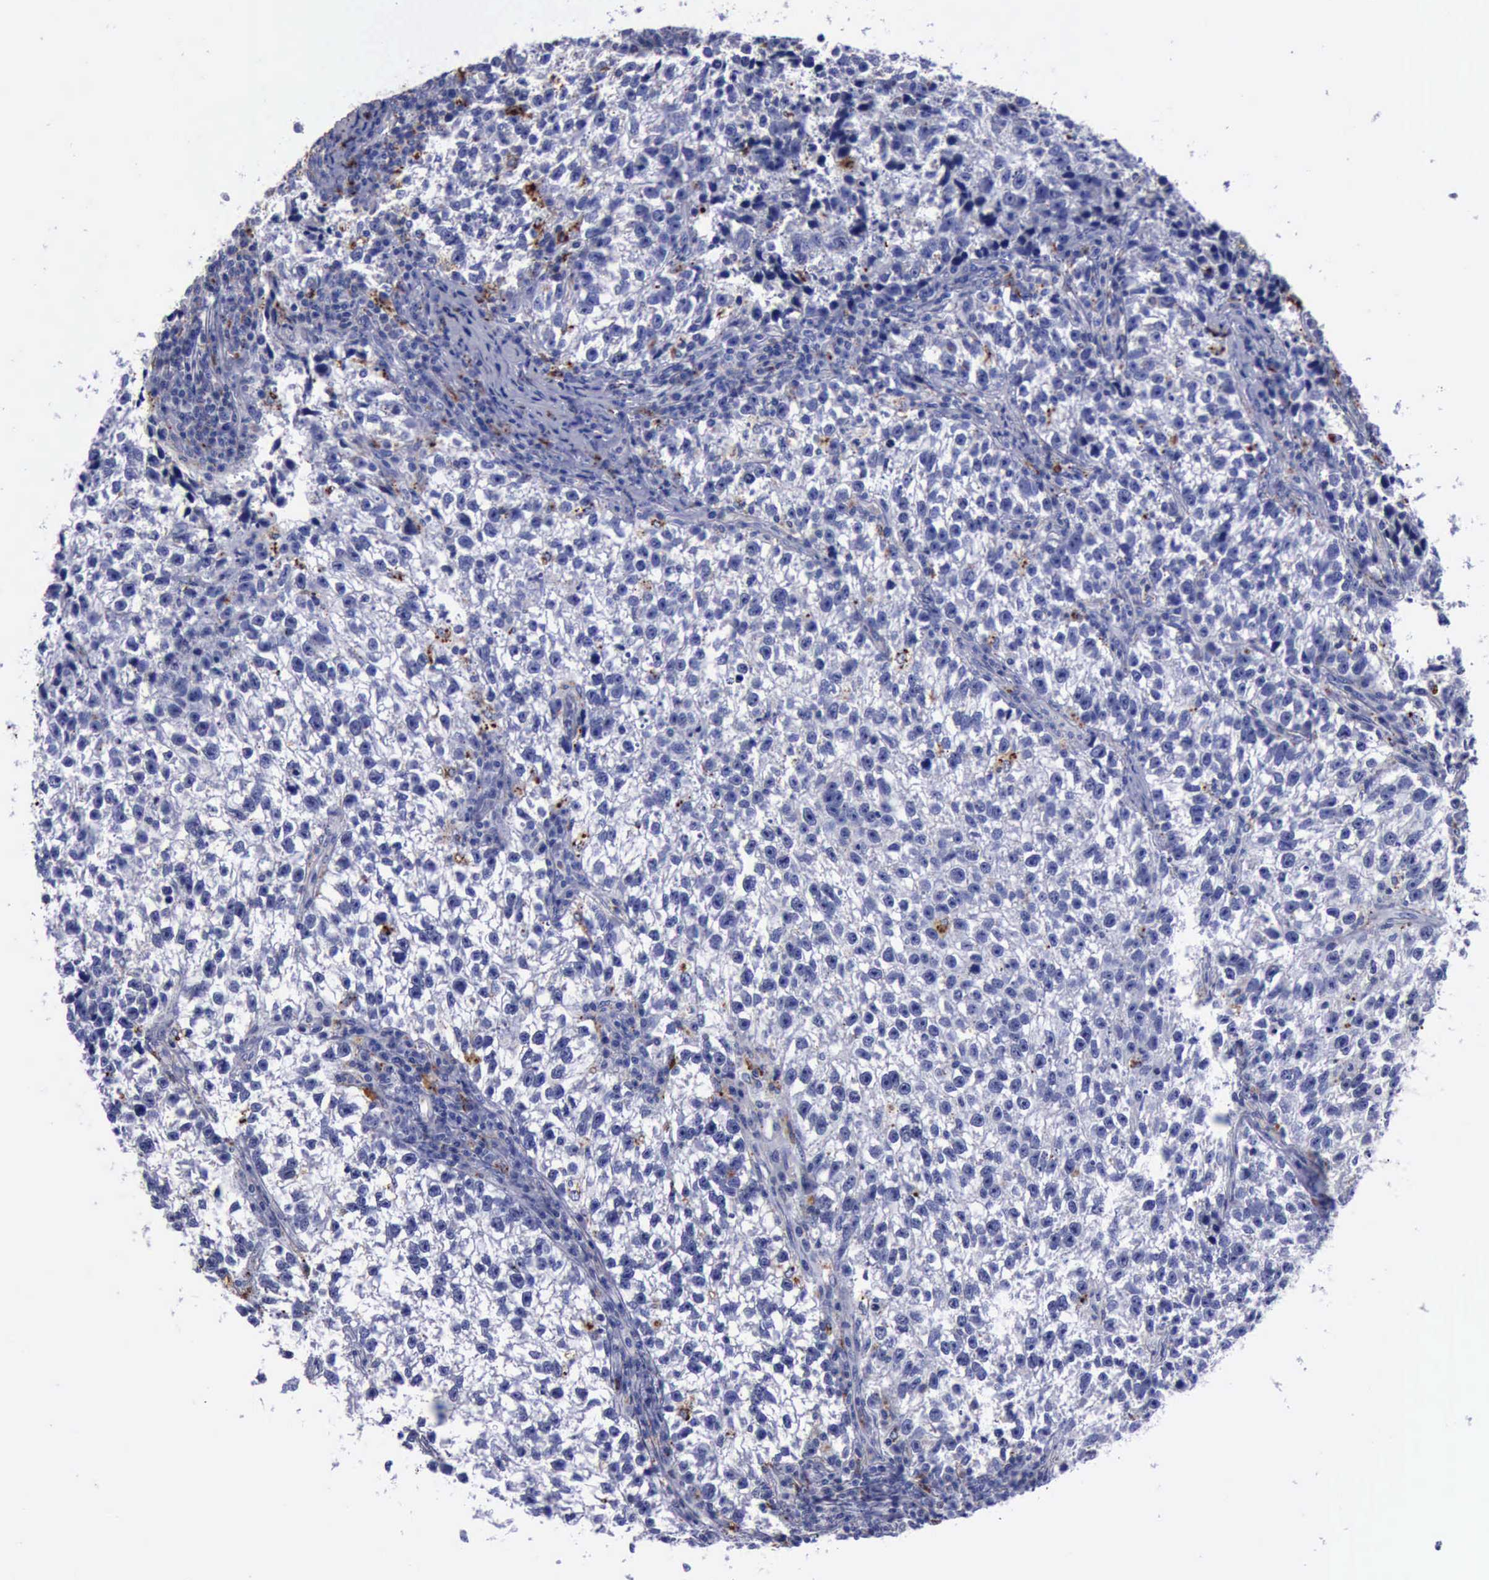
{"staining": {"intensity": "weak", "quantity": "<25%", "location": "cytoplasmic/membranous"}, "tissue": "testis cancer", "cell_type": "Tumor cells", "image_type": "cancer", "snomed": [{"axis": "morphology", "description": "Seminoma, NOS"}, {"axis": "topography", "description": "Testis"}], "caption": "Testis seminoma was stained to show a protein in brown. There is no significant expression in tumor cells. The staining was performed using DAB (3,3'-diaminobenzidine) to visualize the protein expression in brown, while the nuclei were stained in blue with hematoxylin (Magnification: 20x).", "gene": "CTSD", "patient": {"sex": "male", "age": 38}}